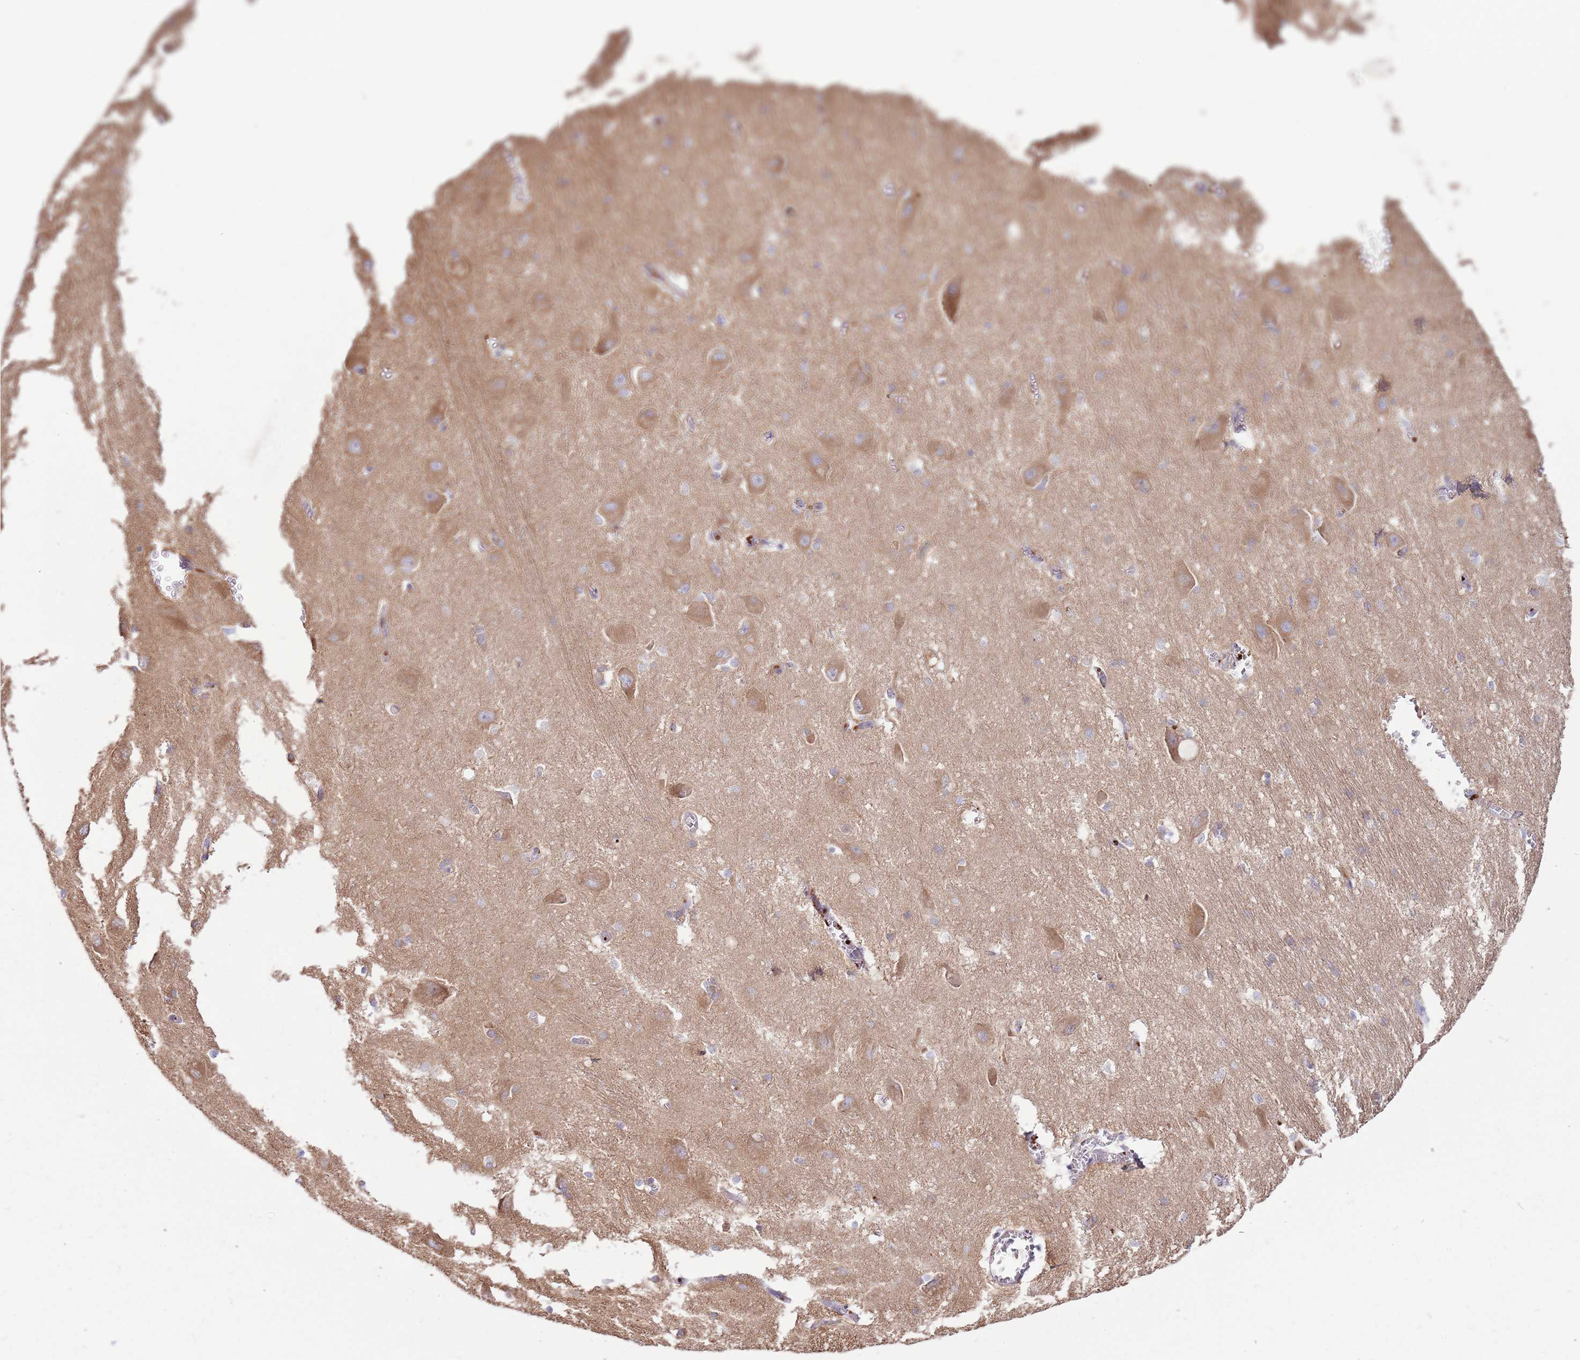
{"staining": {"intensity": "weak", "quantity": "25%-75%", "location": "cytoplasmic/membranous"}, "tissue": "caudate", "cell_type": "Glial cells", "image_type": "normal", "snomed": [{"axis": "morphology", "description": "Normal tissue, NOS"}, {"axis": "topography", "description": "Lateral ventricle wall"}], "caption": "There is low levels of weak cytoplasmic/membranous expression in glial cells of unremarkable caudate, as demonstrated by immunohistochemical staining (brown color).", "gene": "EMC1", "patient": {"sex": "male", "age": 37}}